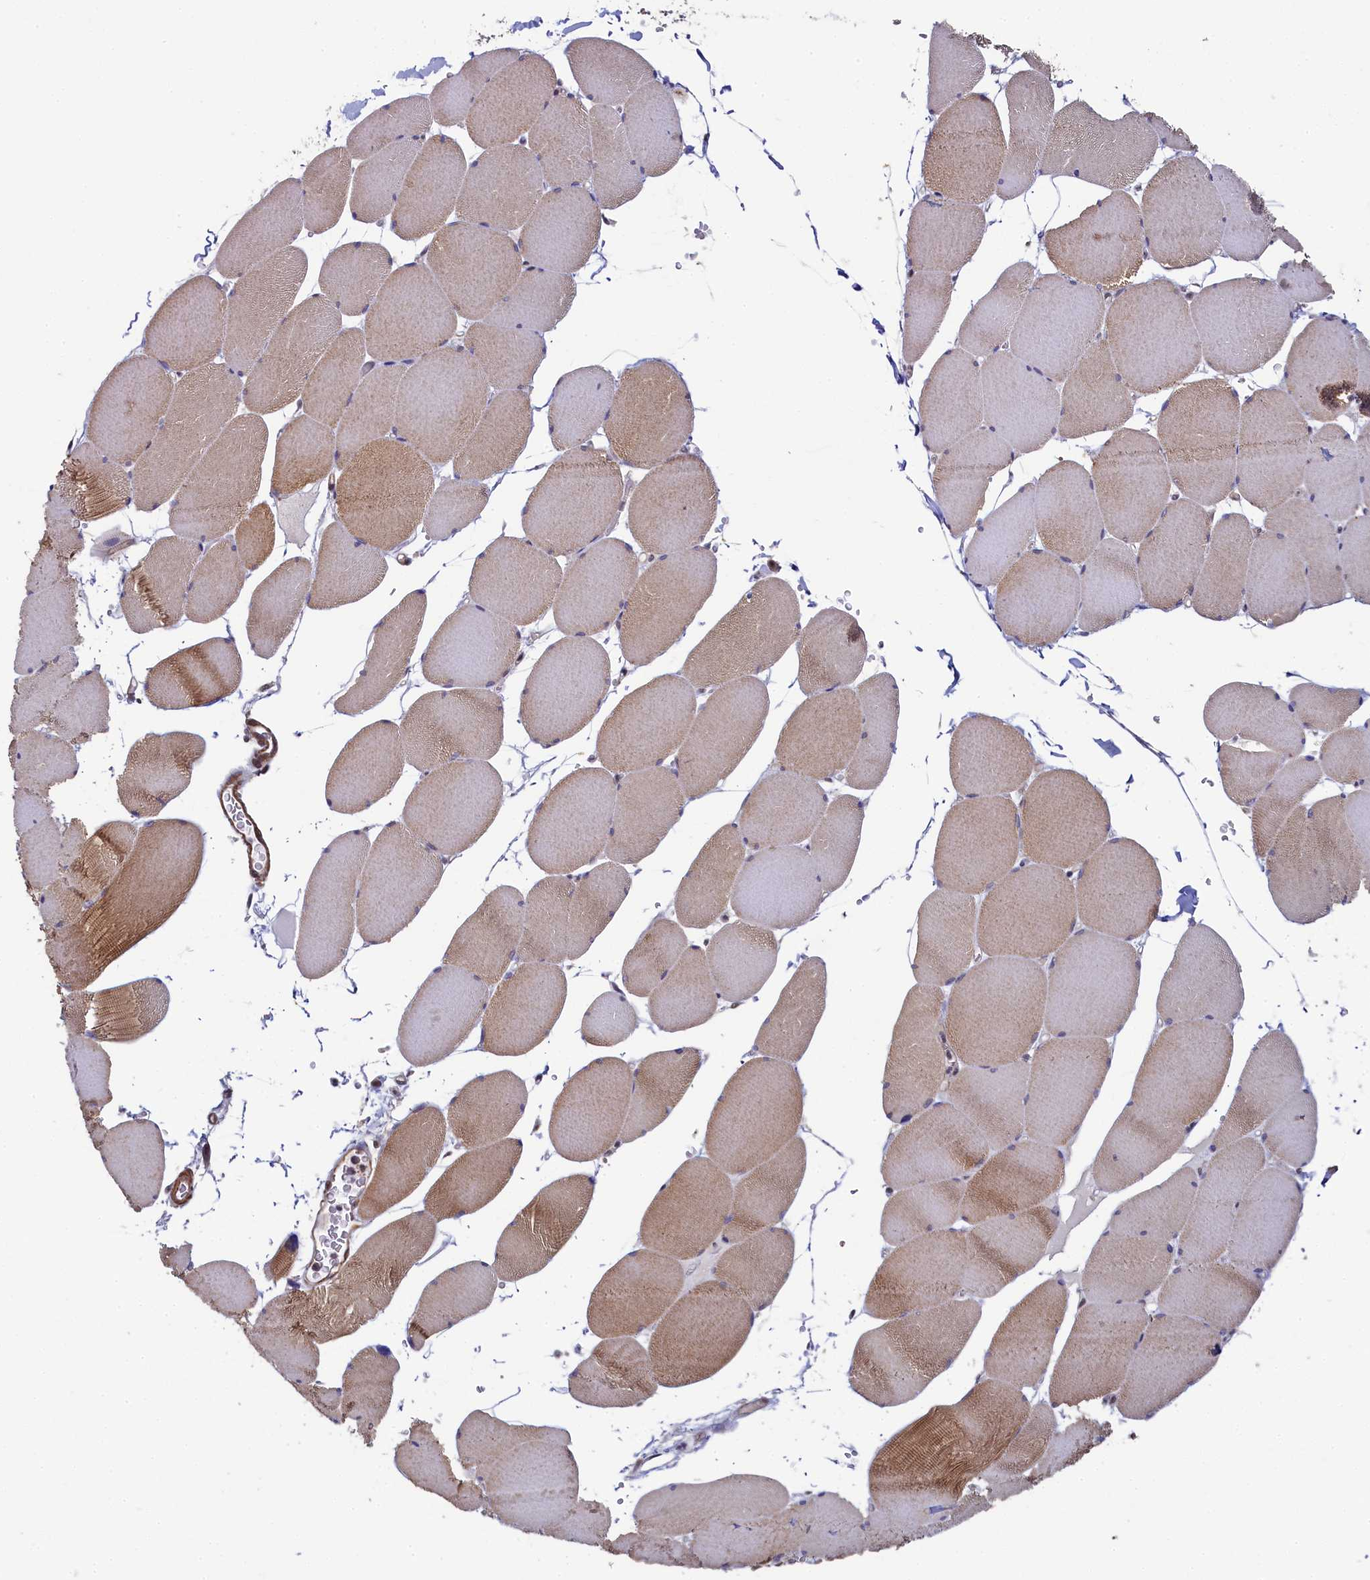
{"staining": {"intensity": "moderate", "quantity": "25%-75%", "location": "cytoplasmic/membranous"}, "tissue": "skeletal muscle", "cell_type": "Myocytes", "image_type": "normal", "snomed": [{"axis": "morphology", "description": "Normal tissue, NOS"}, {"axis": "topography", "description": "Skeletal muscle"}, {"axis": "topography", "description": "Head-Neck"}], "caption": "Moderate cytoplasmic/membranous protein positivity is present in about 25%-75% of myocytes in skeletal muscle. Using DAB (3,3'-diaminobenzidine) (brown) and hematoxylin (blue) stains, captured at high magnification using brightfield microscopy.", "gene": "INTS14", "patient": {"sex": "male", "age": 66}}